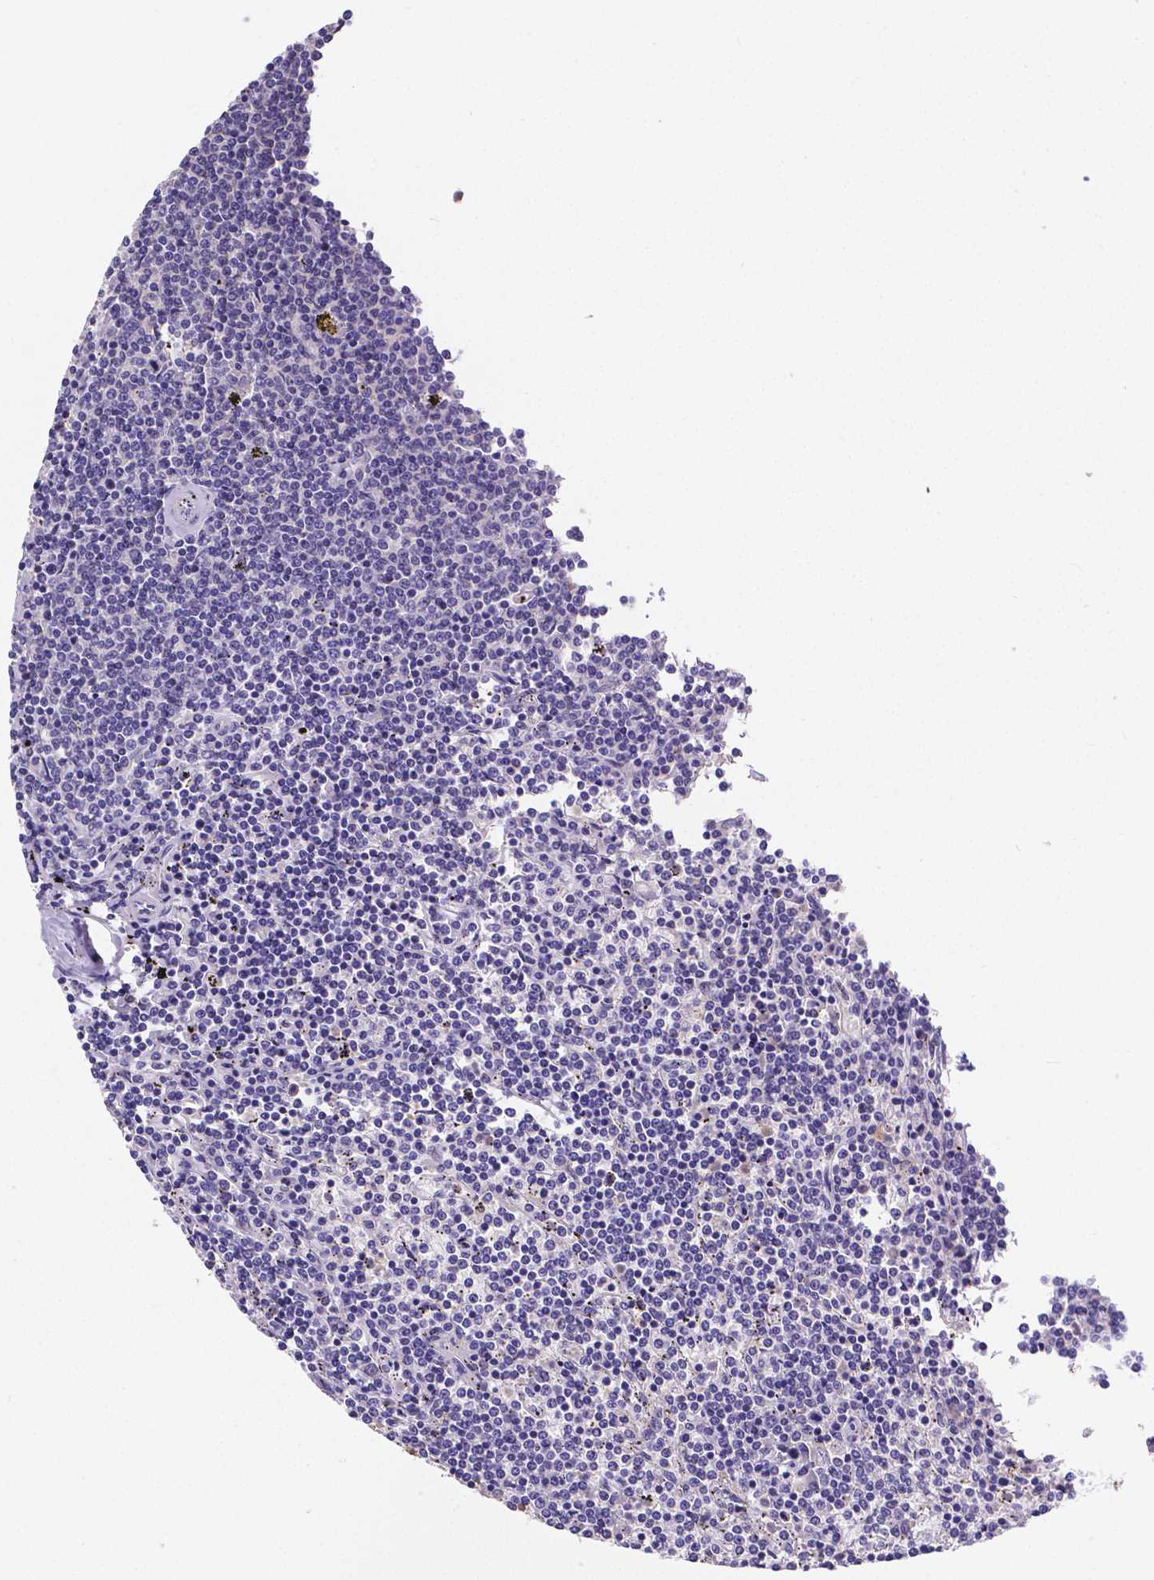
{"staining": {"intensity": "negative", "quantity": "none", "location": "none"}, "tissue": "lymphoma", "cell_type": "Tumor cells", "image_type": "cancer", "snomed": [{"axis": "morphology", "description": "Malignant lymphoma, non-Hodgkin's type, Low grade"}, {"axis": "topography", "description": "Spleen"}], "caption": "The histopathology image exhibits no significant positivity in tumor cells of lymphoma. Brightfield microscopy of immunohistochemistry stained with DAB (3,3'-diaminobenzidine) (brown) and hematoxylin (blue), captured at high magnification.", "gene": "ATP6V1D", "patient": {"sex": "female", "age": 50}}